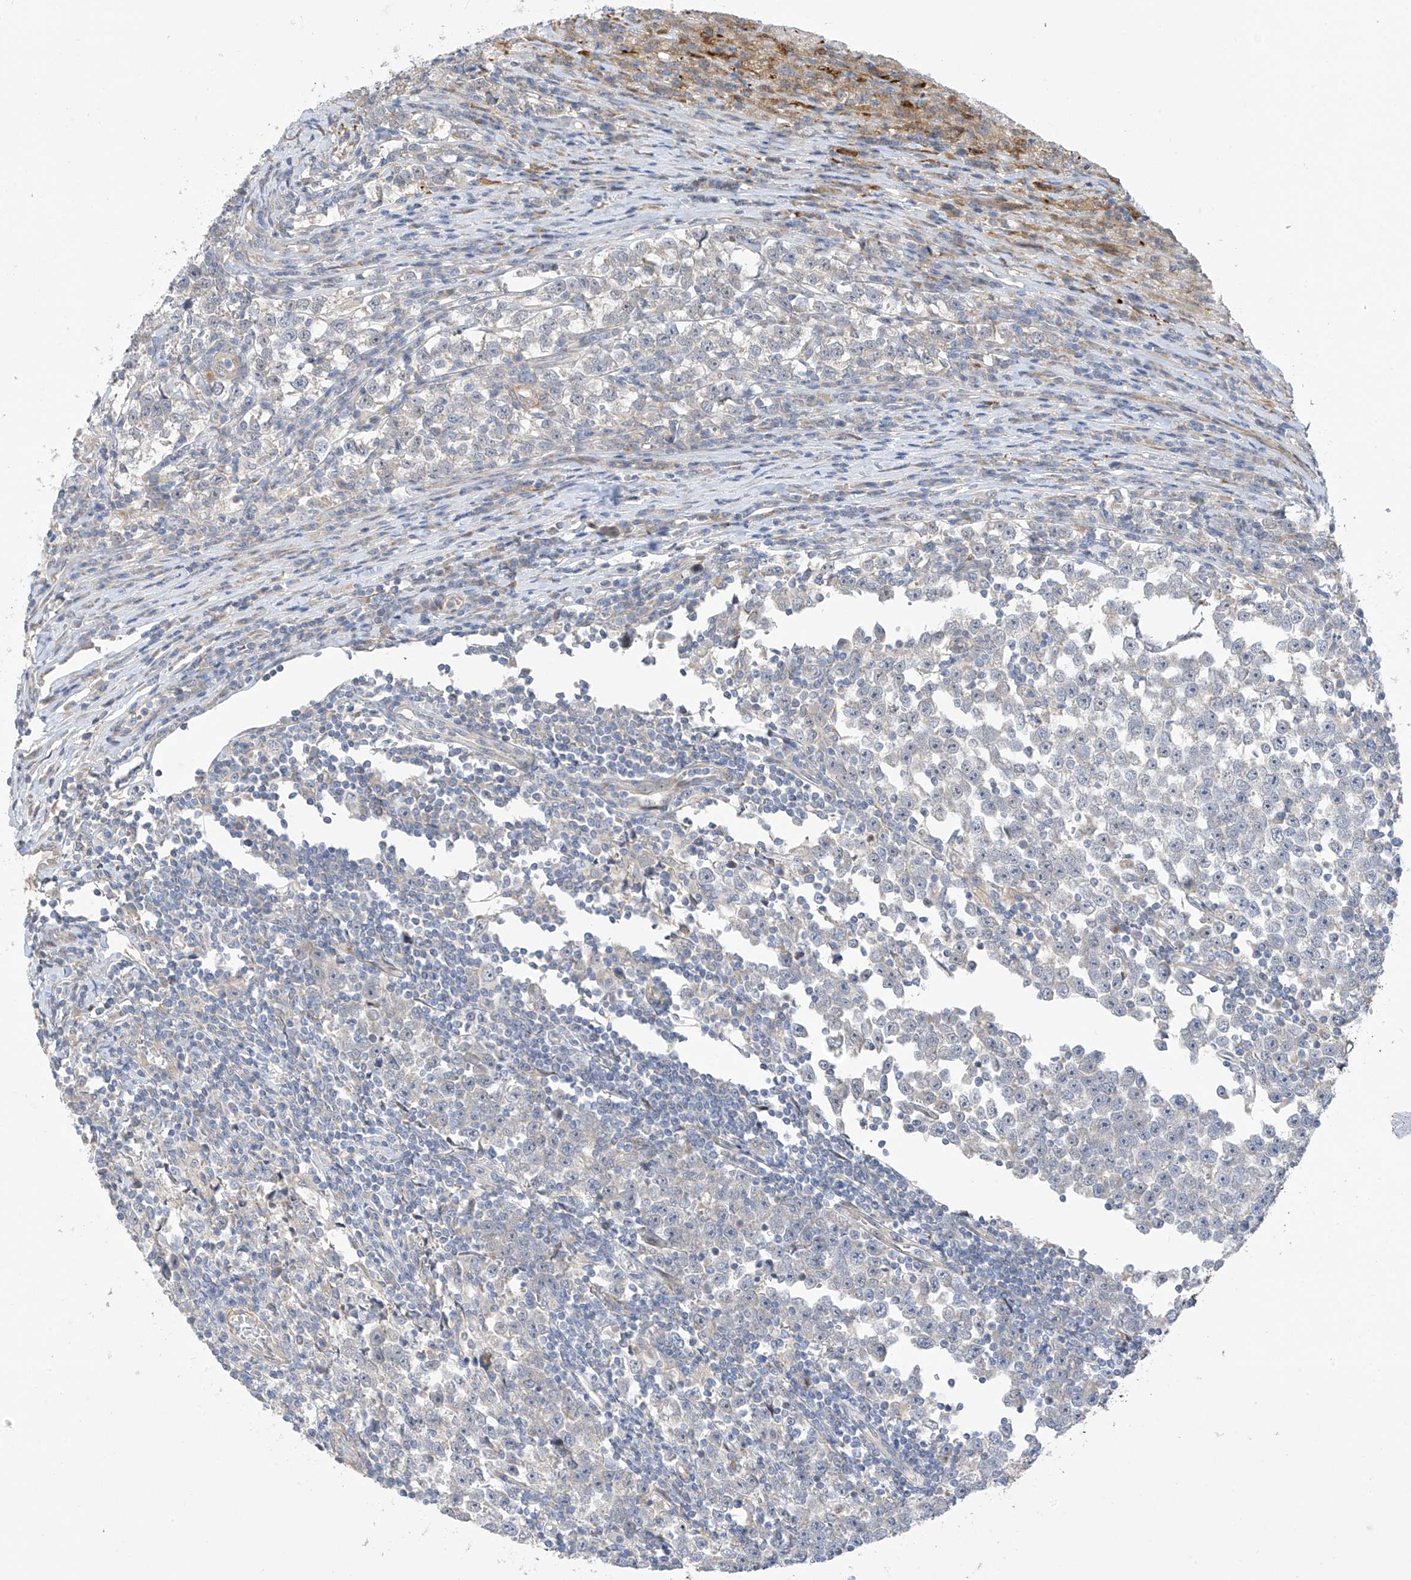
{"staining": {"intensity": "negative", "quantity": "none", "location": "none"}, "tissue": "testis cancer", "cell_type": "Tumor cells", "image_type": "cancer", "snomed": [{"axis": "morphology", "description": "Normal tissue, NOS"}, {"axis": "morphology", "description": "Seminoma, NOS"}, {"axis": "topography", "description": "Testis"}], "caption": "Immunohistochemistry of testis cancer (seminoma) displays no staining in tumor cells.", "gene": "ZNF641", "patient": {"sex": "male", "age": 43}}